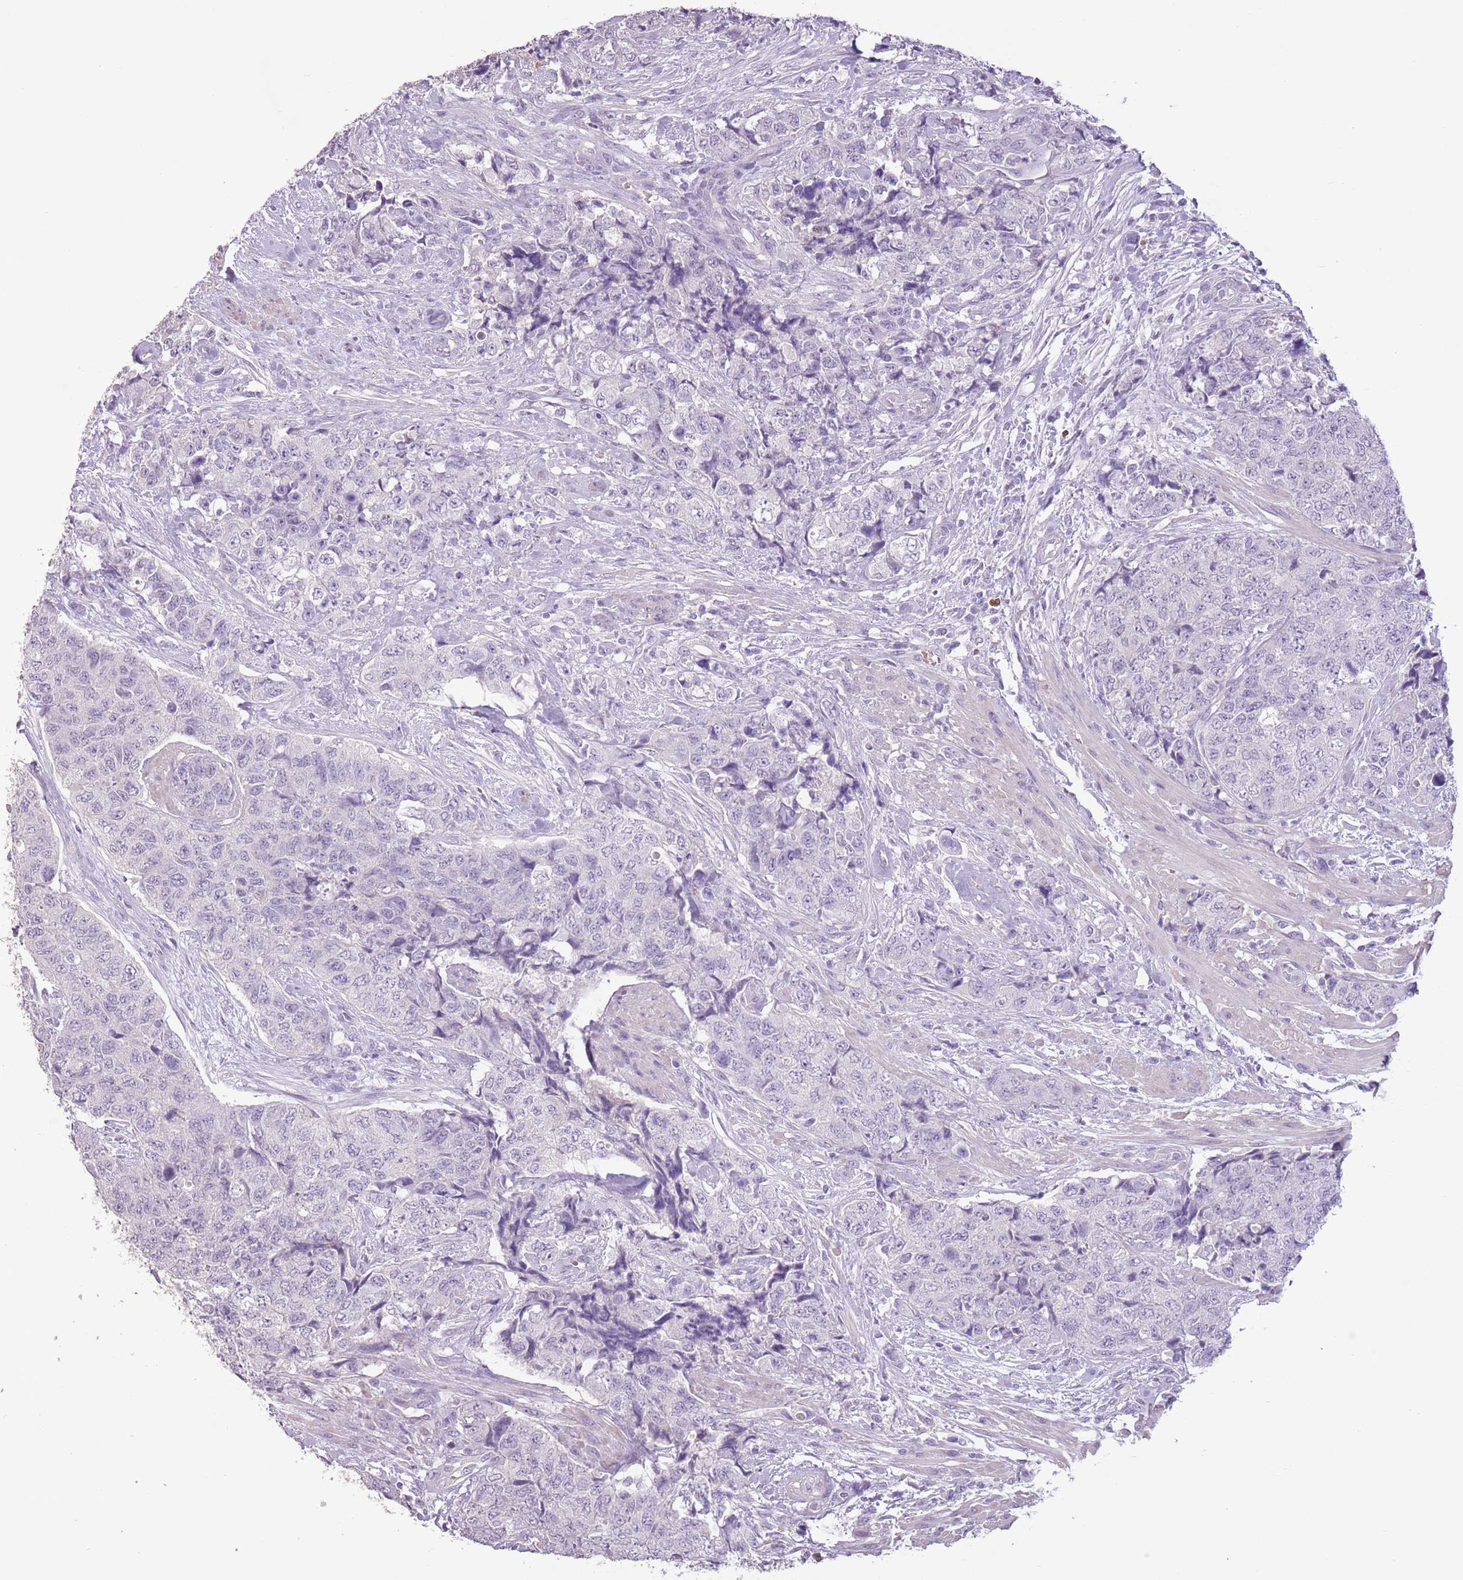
{"staining": {"intensity": "negative", "quantity": "none", "location": "none"}, "tissue": "urothelial cancer", "cell_type": "Tumor cells", "image_type": "cancer", "snomed": [{"axis": "morphology", "description": "Urothelial carcinoma, High grade"}, {"axis": "topography", "description": "Urinary bladder"}], "caption": "DAB immunohistochemical staining of urothelial carcinoma (high-grade) shows no significant staining in tumor cells.", "gene": "CELF6", "patient": {"sex": "female", "age": 78}}